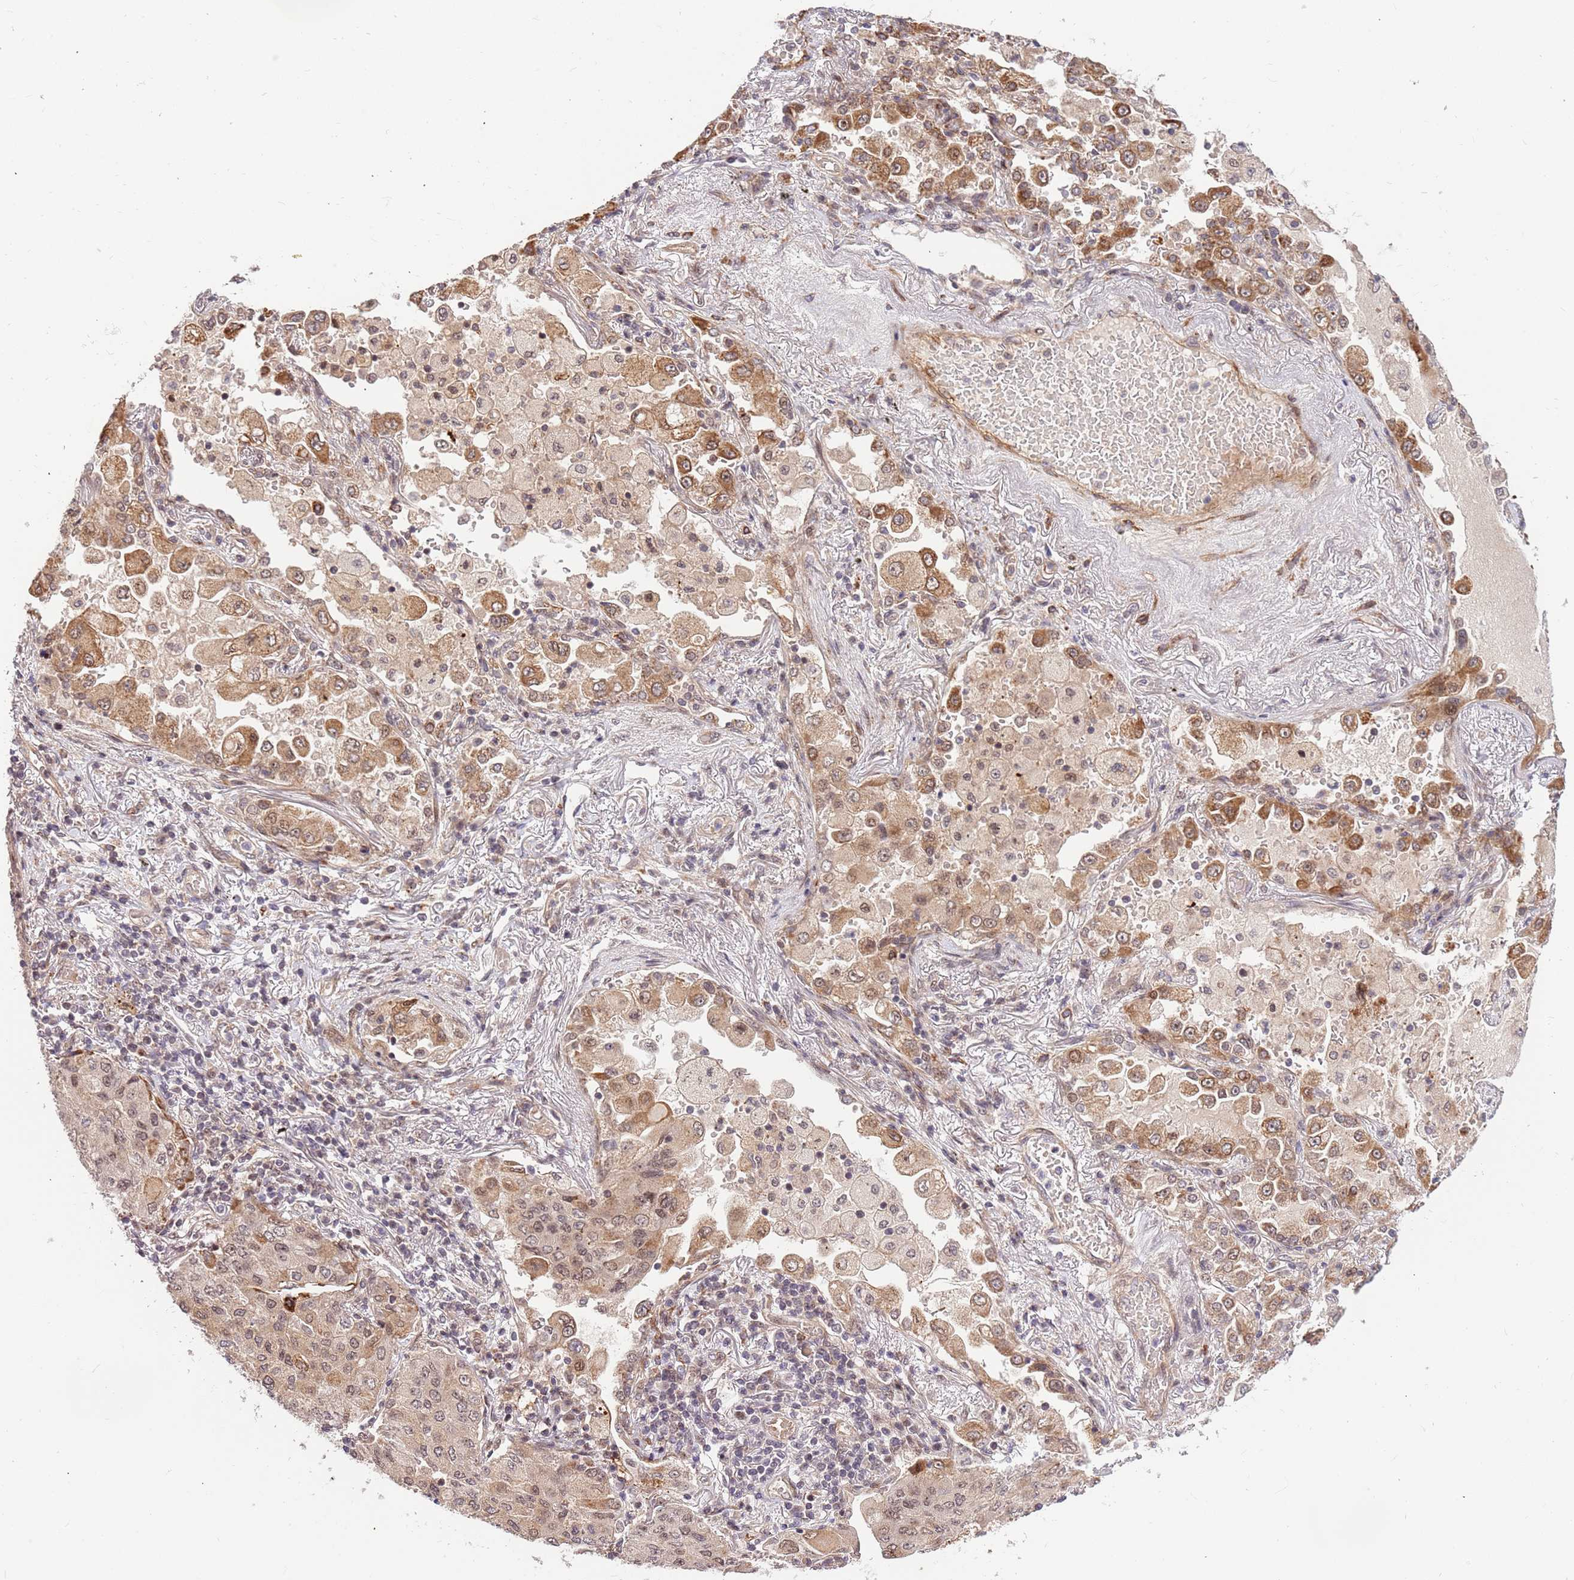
{"staining": {"intensity": "moderate", "quantity": ">75%", "location": "cytoplasmic/membranous,nuclear"}, "tissue": "lung cancer", "cell_type": "Tumor cells", "image_type": "cancer", "snomed": [{"axis": "morphology", "description": "Squamous cell carcinoma, NOS"}, {"axis": "topography", "description": "Lung"}], "caption": "Immunohistochemistry photomicrograph of human lung squamous cell carcinoma stained for a protein (brown), which shows medium levels of moderate cytoplasmic/membranous and nuclear positivity in approximately >75% of tumor cells.", "gene": "HAUS3", "patient": {"sex": "male", "age": 74}}